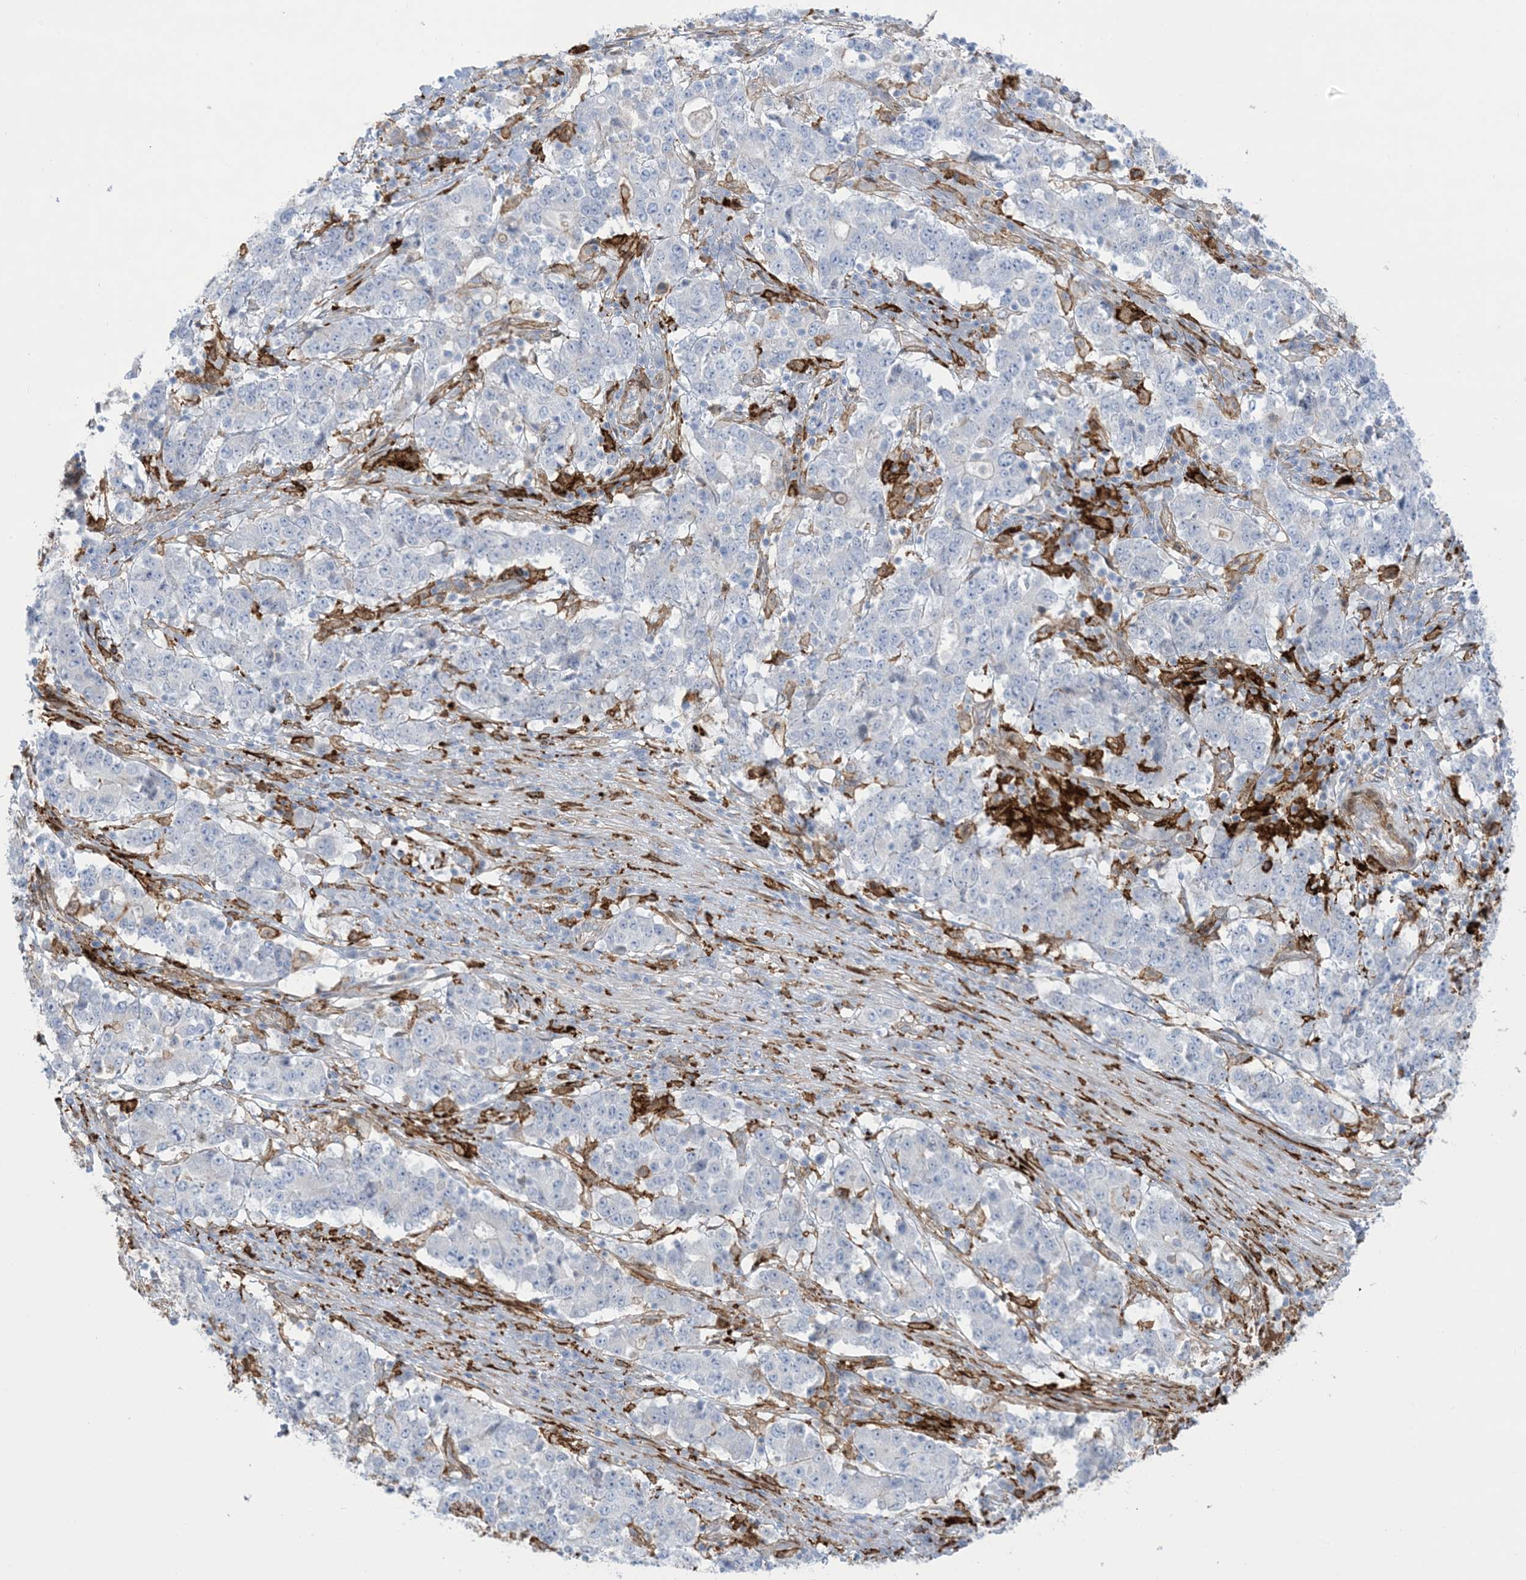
{"staining": {"intensity": "negative", "quantity": "none", "location": "none"}, "tissue": "stomach cancer", "cell_type": "Tumor cells", "image_type": "cancer", "snomed": [{"axis": "morphology", "description": "Adenocarcinoma, NOS"}, {"axis": "topography", "description": "Stomach"}], "caption": "IHC histopathology image of neoplastic tissue: human stomach adenocarcinoma stained with DAB (3,3'-diaminobenzidine) shows no significant protein expression in tumor cells.", "gene": "ICMT", "patient": {"sex": "male", "age": 59}}